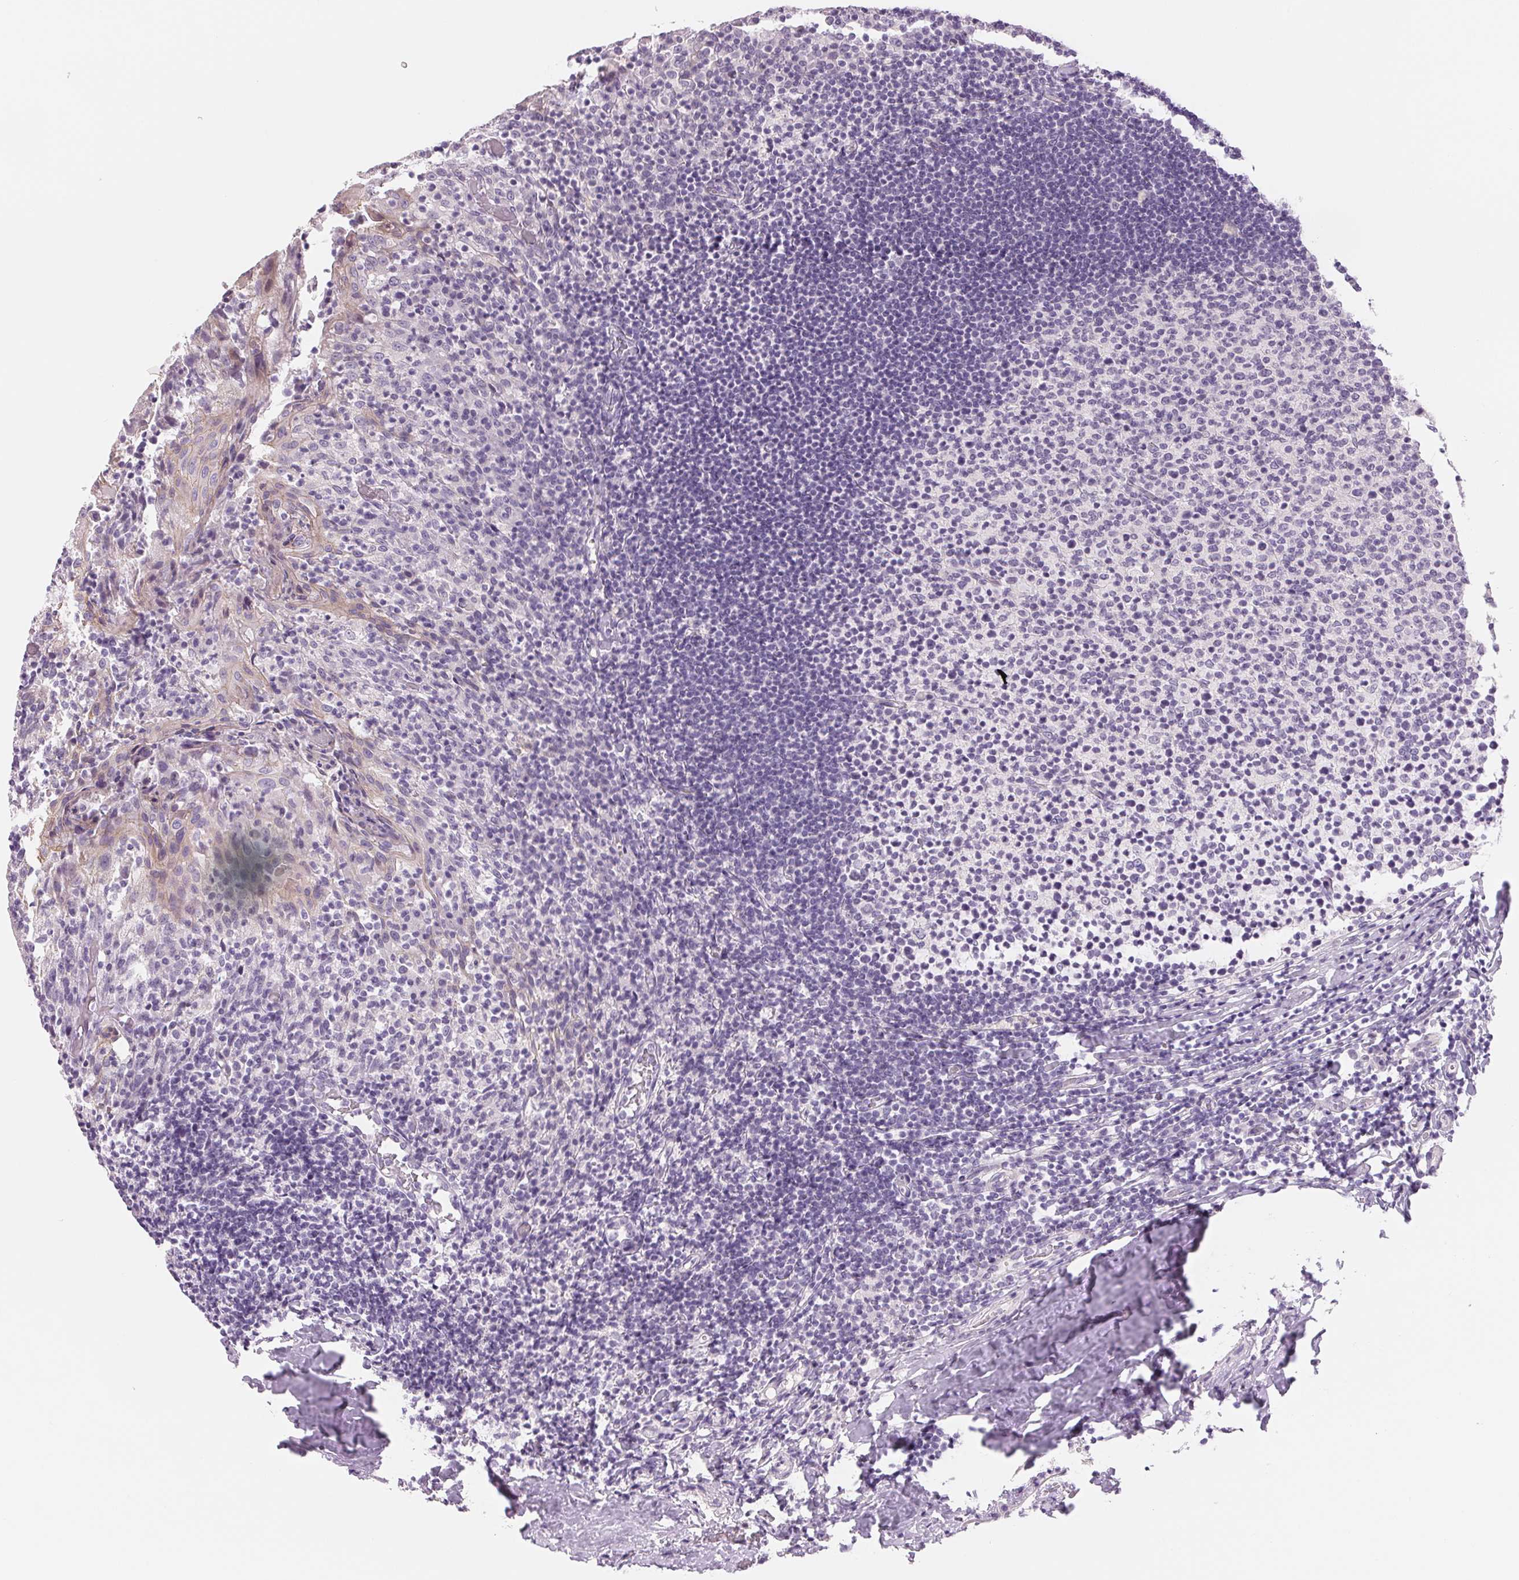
{"staining": {"intensity": "negative", "quantity": "none", "location": "none"}, "tissue": "tonsil", "cell_type": "Germinal center cells", "image_type": "normal", "snomed": [{"axis": "morphology", "description": "Normal tissue, NOS"}, {"axis": "topography", "description": "Tonsil"}], "caption": "Image shows no protein expression in germinal center cells of unremarkable tonsil. (DAB (3,3'-diaminobenzidine) immunohistochemistry visualized using brightfield microscopy, high magnification).", "gene": "CCDC168", "patient": {"sex": "female", "age": 10}}